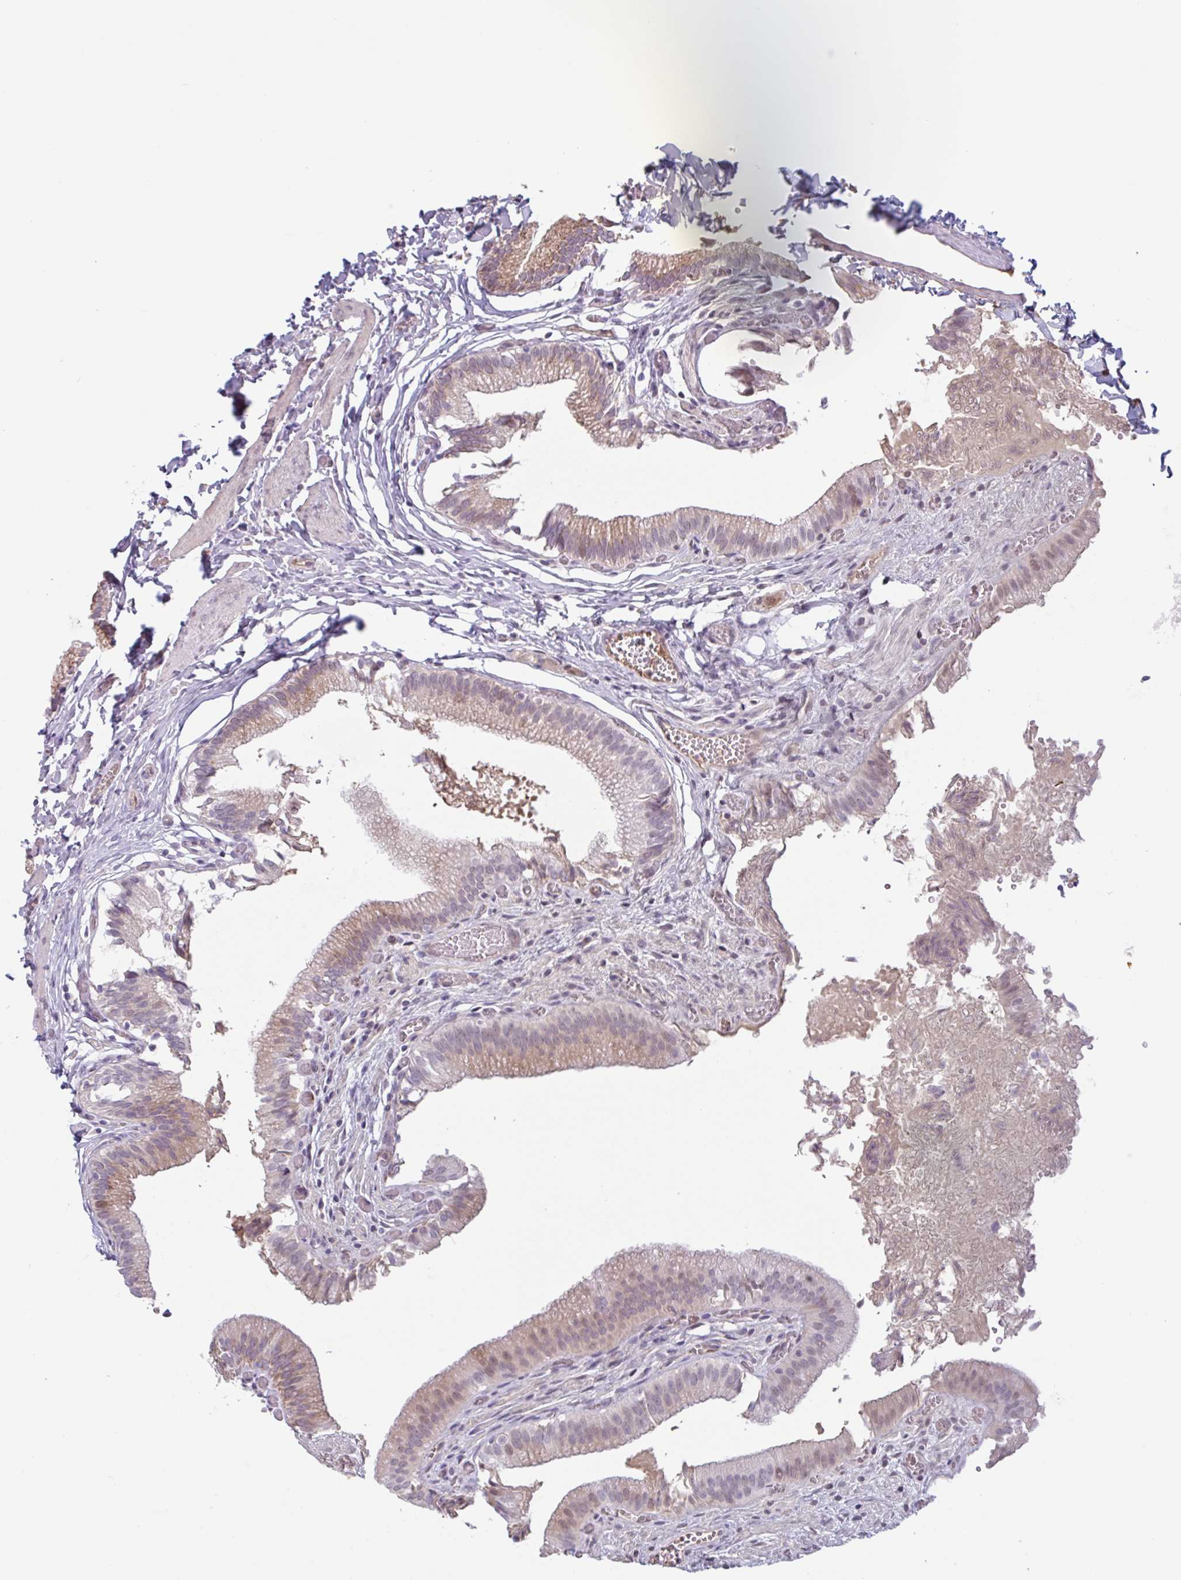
{"staining": {"intensity": "weak", "quantity": "25%-75%", "location": "cytoplasmic/membranous,nuclear"}, "tissue": "gallbladder", "cell_type": "Glandular cells", "image_type": "normal", "snomed": [{"axis": "morphology", "description": "Normal tissue, NOS"}, {"axis": "topography", "description": "Gallbladder"}, {"axis": "topography", "description": "Peripheral nerve tissue"}], "caption": "Protein staining of unremarkable gallbladder displays weak cytoplasmic/membranous,nuclear positivity in approximately 25%-75% of glandular cells. (IHC, brightfield microscopy, high magnification).", "gene": "TAF1D", "patient": {"sex": "male", "age": 17}}